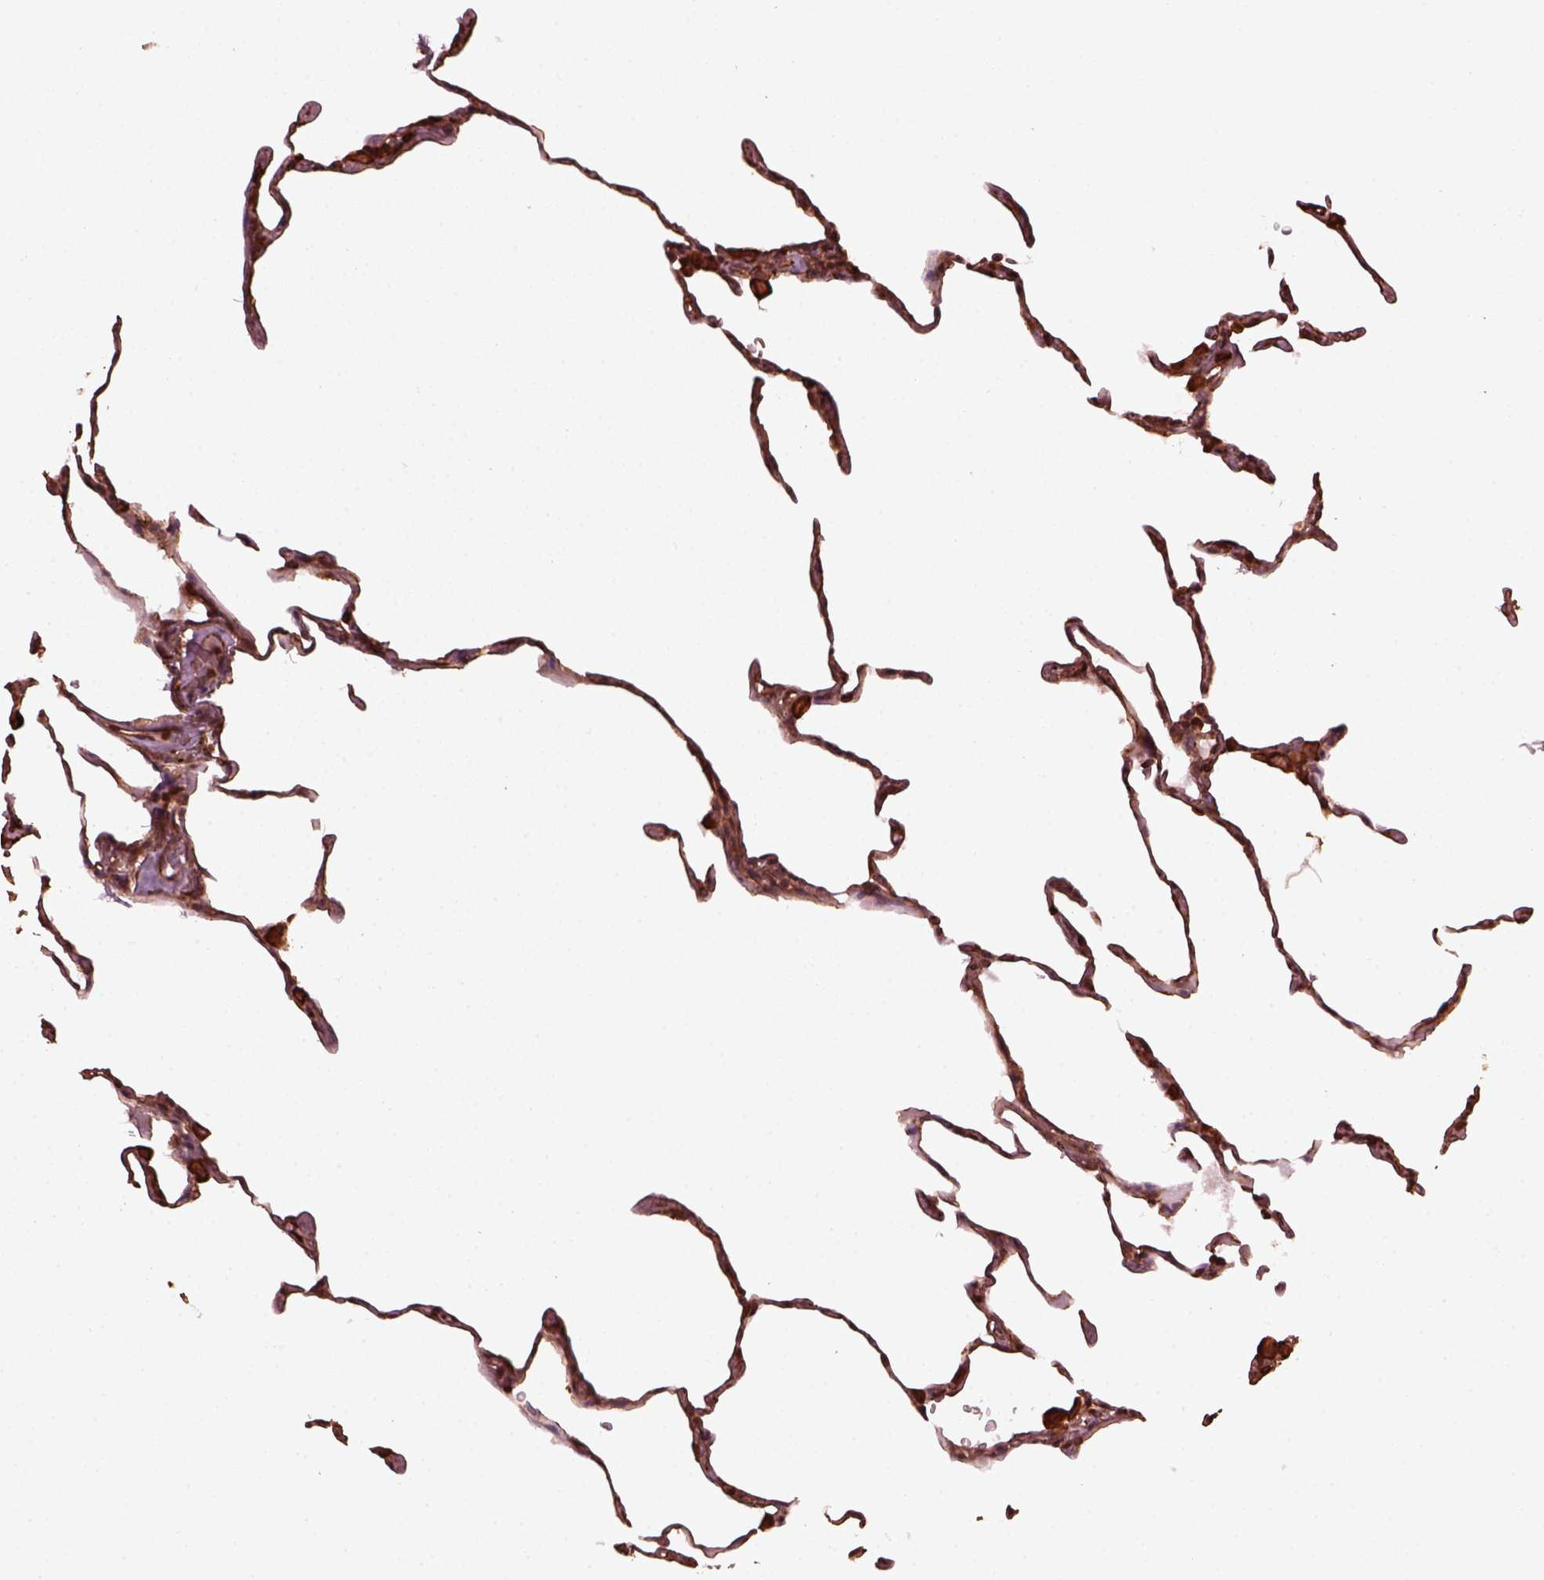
{"staining": {"intensity": "moderate", "quantity": "25%-75%", "location": "cytoplasmic/membranous"}, "tissue": "lung", "cell_type": "Alveolar cells", "image_type": "normal", "snomed": [{"axis": "morphology", "description": "Normal tissue, NOS"}, {"axis": "topography", "description": "Lung"}], "caption": "A histopathology image of lung stained for a protein shows moderate cytoplasmic/membranous brown staining in alveolar cells. (DAB (3,3'-diaminobenzidine) IHC, brown staining for protein, blue staining for nuclei).", "gene": "GTPBP1", "patient": {"sex": "female", "age": 57}}